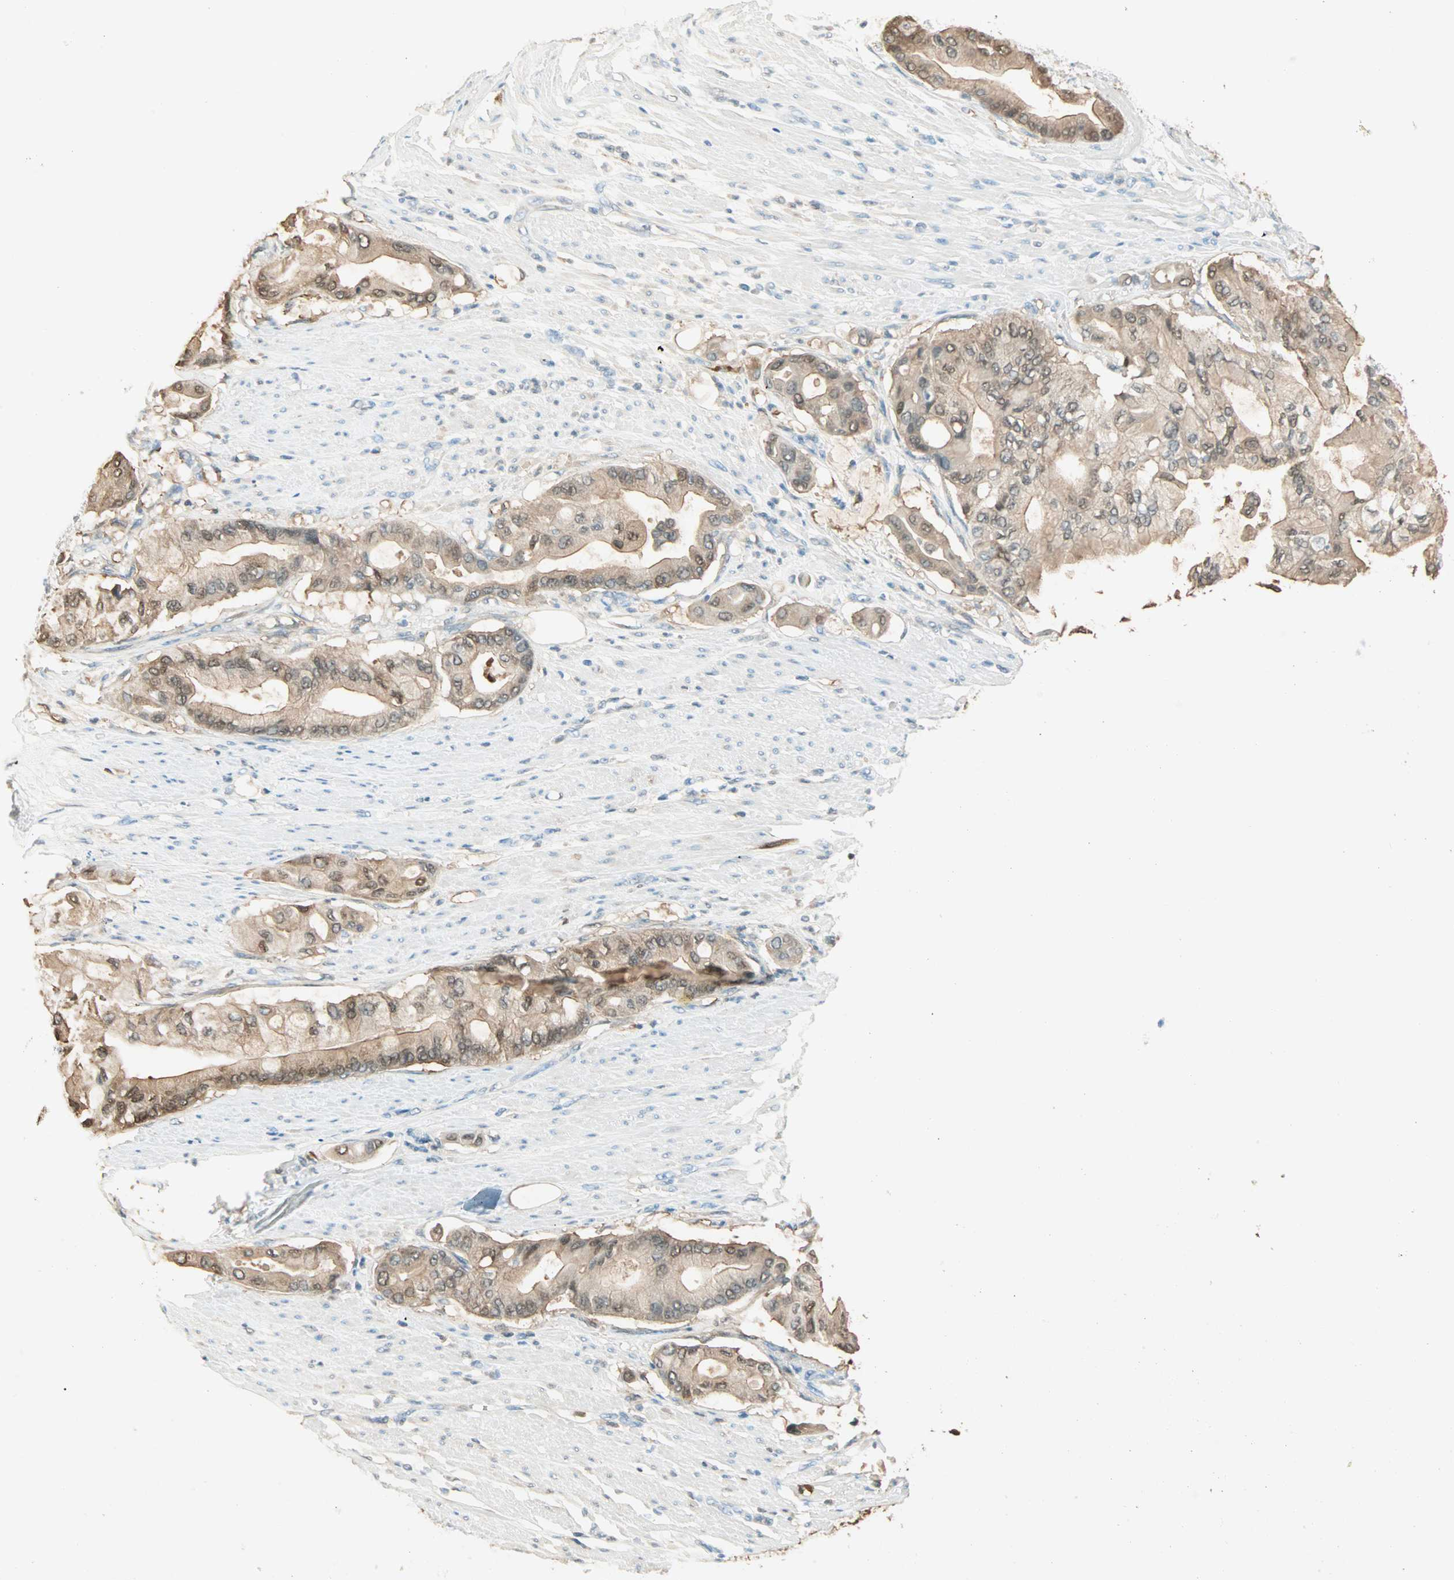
{"staining": {"intensity": "moderate", "quantity": ">75%", "location": "cytoplasmic/membranous,nuclear"}, "tissue": "pancreatic cancer", "cell_type": "Tumor cells", "image_type": "cancer", "snomed": [{"axis": "morphology", "description": "Adenocarcinoma, NOS"}, {"axis": "morphology", "description": "Adenocarcinoma, metastatic, NOS"}, {"axis": "topography", "description": "Lymph node"}, {"axis": "topography", "description": "Pancreas"}, {"axis": "topography", "description": "Duodenum"}], "caption": "Pancreatic metastatic adenocarcinoma was stained to show a protein in brown. There is medium levels of moderate cytoplasmic/membranous and nuclear positivity in about >75% of tumor cells. Nuclei are stained in blue.", "gene": "S100A1", "patient": {"sex": "female", "age": 64}}